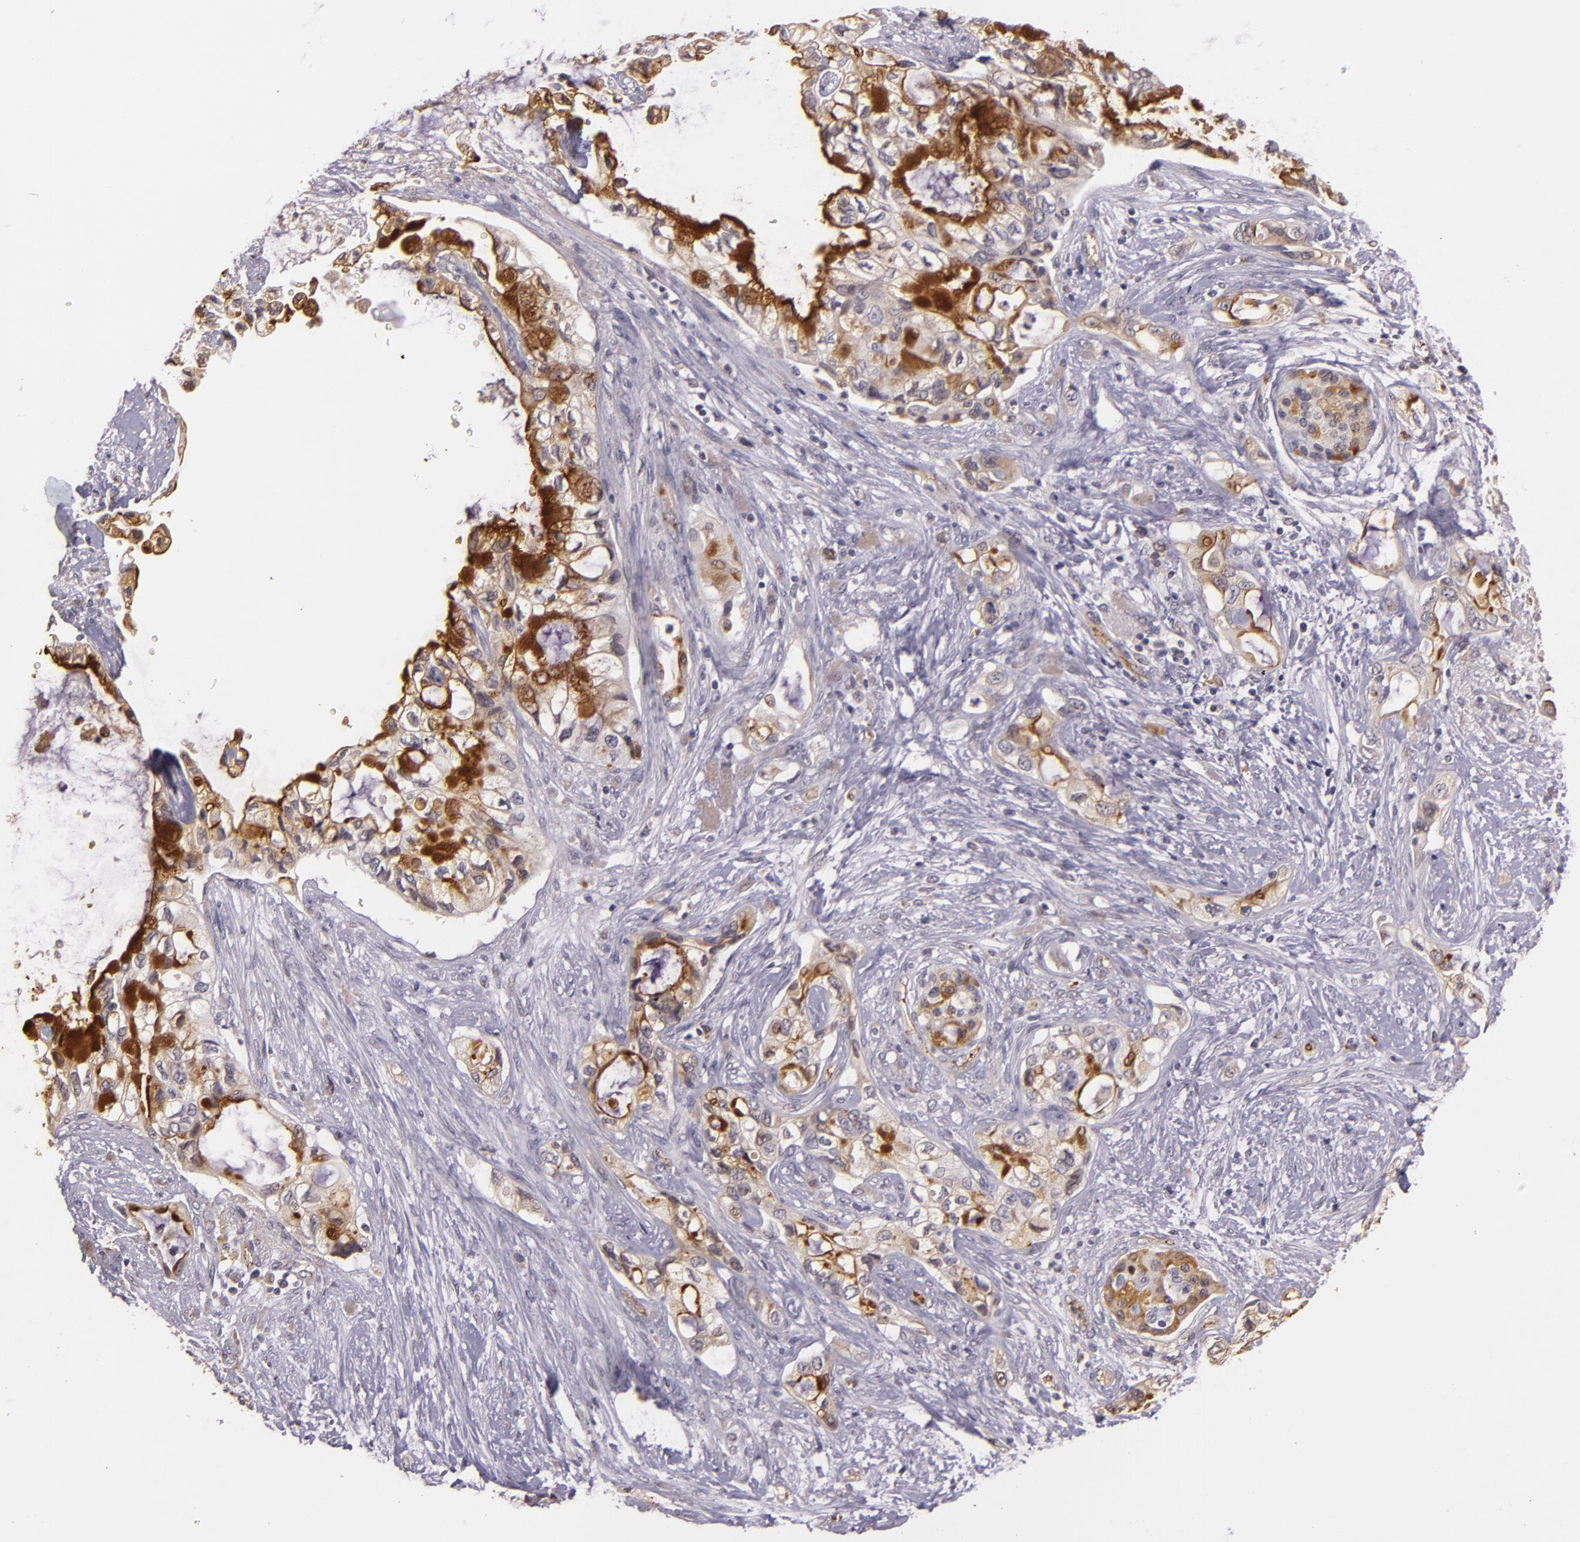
{"staining": {"intensity": "strong", "quantity": "25%-75%", "location": "cytoplasmic/membranous"}, "tissue": "pancreatic cancer", "cell_type": "Tumor cells", "image_type": "cancer", "snomed": [{"axis": "morphology", "description": "Adenocarcinoma, NOS"}, {"axis": "topography", "description": "Pancreas"}], "caption": "The immunohistochemical stain shows strong cytoplasmic/membranous staining in tumor cells of pancreatic adenocarcinoma tissue.", "gene": "SYTL4", "patient": {"sex": "female", "age": 70}}